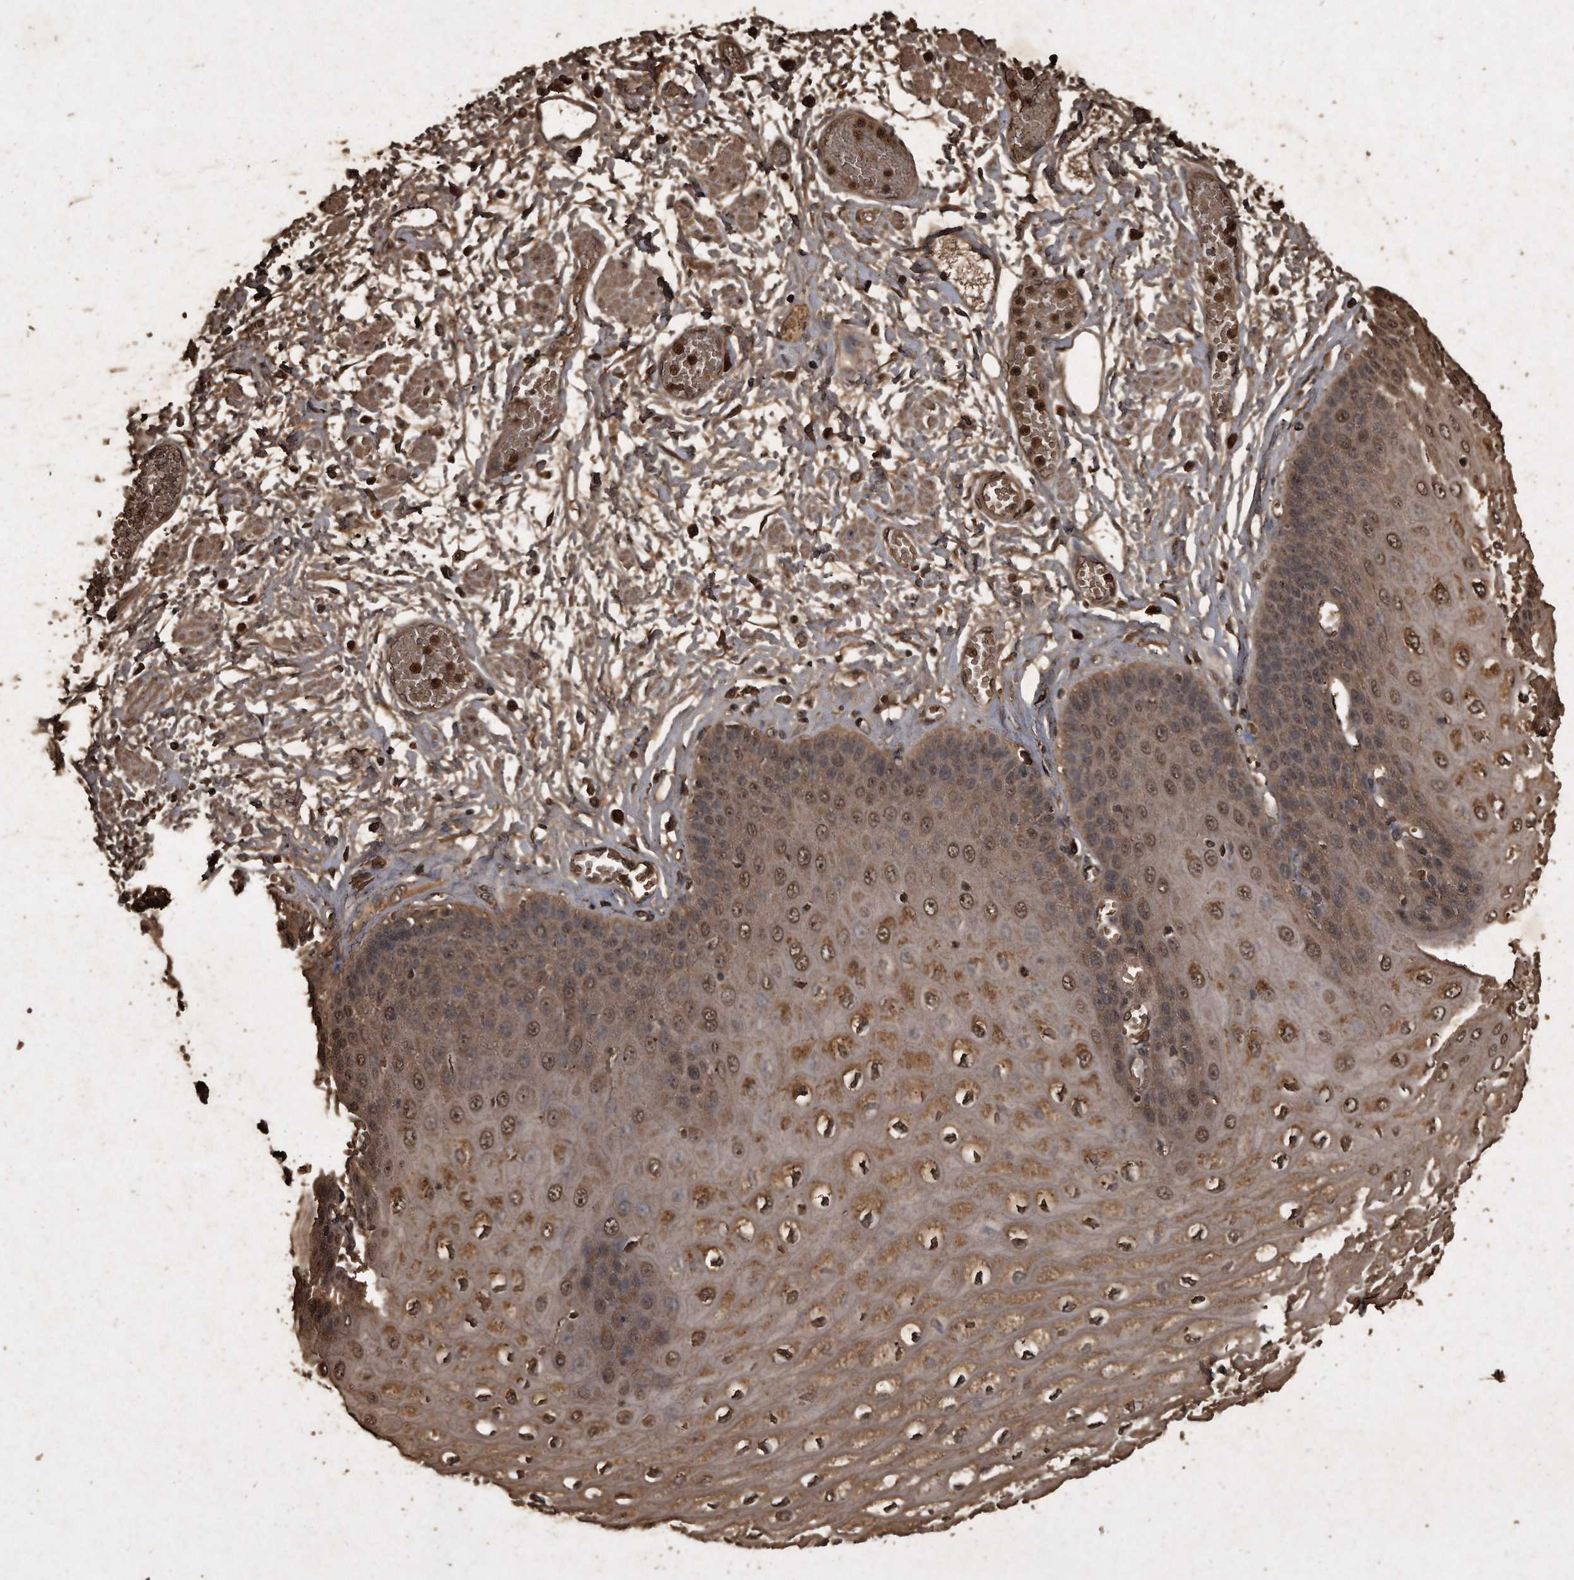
{"staining": {"intensity": "moderate", "quantity": ">75%", "location": "cytoplasmic/membranous,nuclear"}, "tissue": "esophagus", "cell_type": "Squamous epithelial cells", "image_type": "normal", "snomed": [{"axis": "morphology", "description": "Normal tissue, NOS"}, {"axis": "topography", "description": "Esophagus"}], "caption": "This histopathology image displays IHC staining of benign human esophagus, with medium moderate cytoplasmic/membranous,nuclear expression in approximately >75% of squamous epithelial cells.", "gene": "CFLAR", "patient": {"sex": "male", "age": 60}}